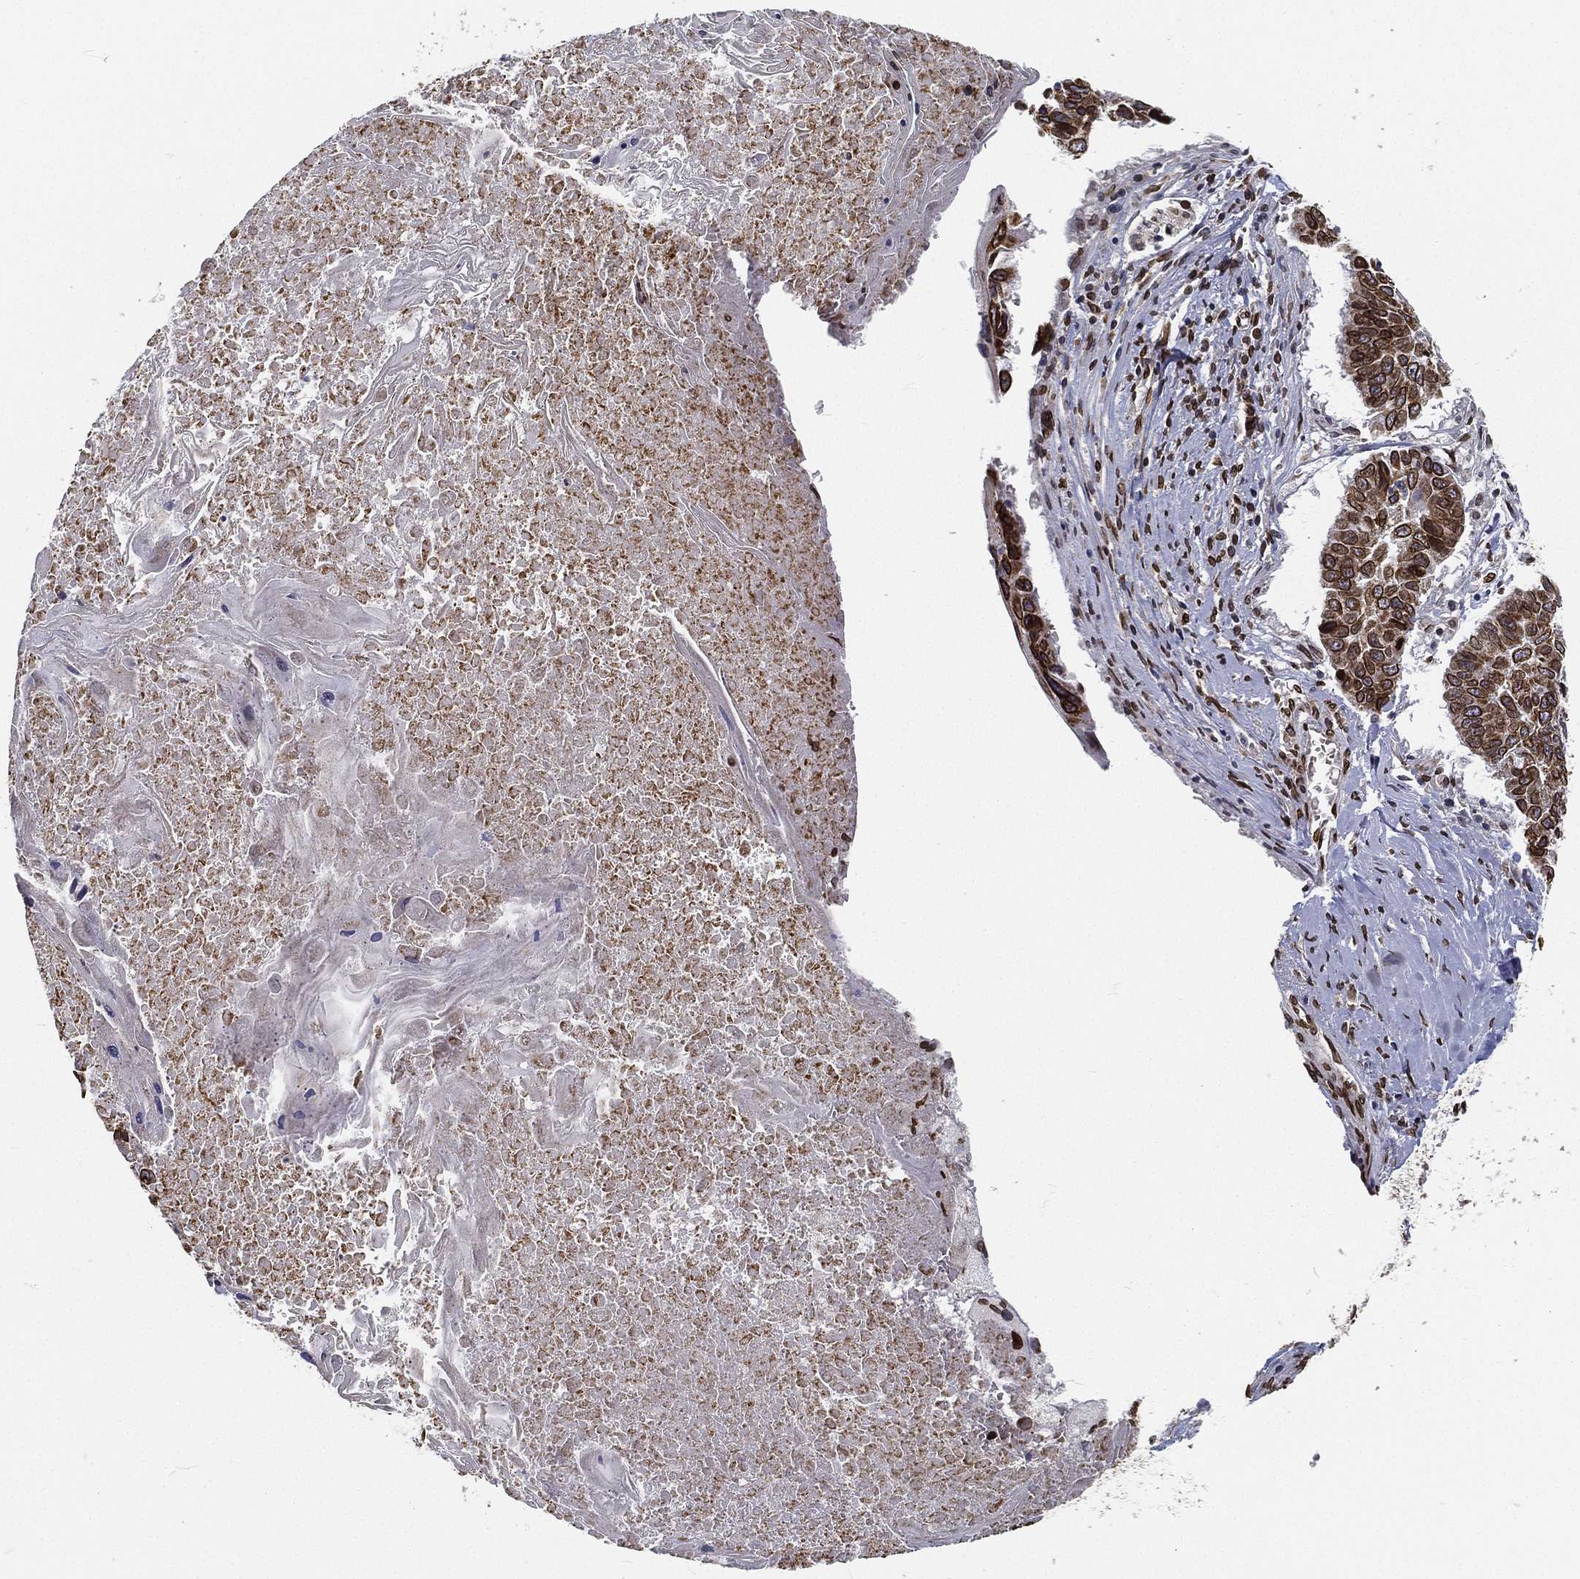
{"staining": {"intensity": "strong", "quantity": ">75%", "location": "cytoplasmic/membranous,nuclear"}, "tissue": "lung cancer", "cell_type": "Tumor cells", "image_type": "cancer", "snomed": [{"axis": "morphology", "description": "Squamous cell carcinoma, NOS"}, {"axis": "topography", "description": "Lung"}], "caption": "Immunohistochemical staining of human lung cancer (squamous cell carcinoma) demonstrates strong cytoplasmic/membranous and nuclear protein expression in about >75% of tumor cells.", "gene": "PALB2", "patient": {"sex": "male", "age": 73}}